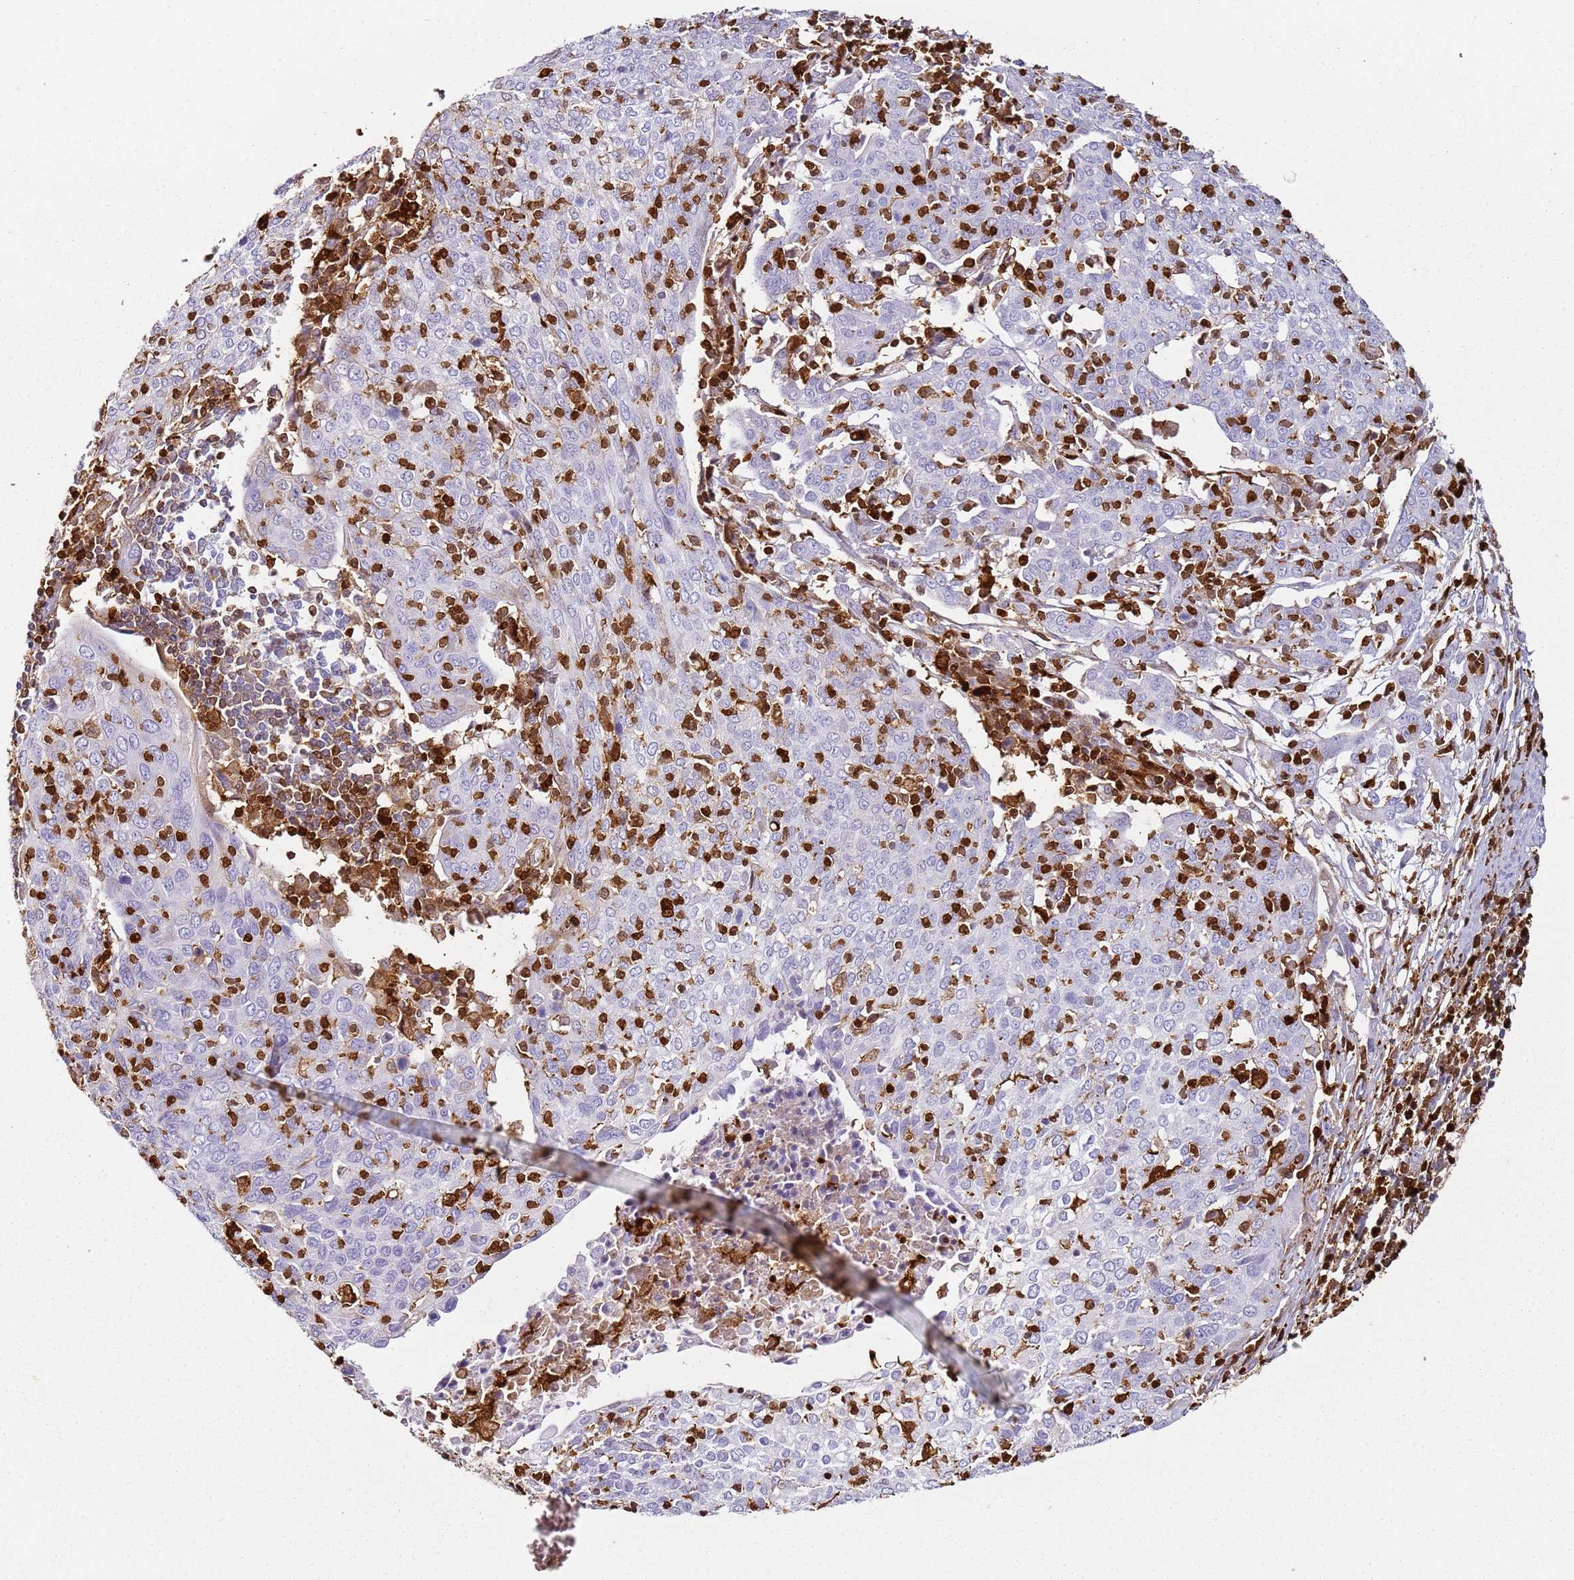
{"staining": {"intensity": "negative", "quantity": "none", "location": "none"}, "tissue": "cervical cancer", "cell_type": "Tumor cells", "image_type": "cancer", "snomed": [{"axis": "morphology", "description": "Squamous cell carcinoma, NOS"}, {"axis": "topography", "description": "Cervix"}], "caption": "Protein analysis of squamous cell carcinoma (cervical) reveals no significant positivity in tumor cells. (DAB IHC with hematoxylin counter stain).", "gene": "S100A4", "patient": {"sex": "female", "age": 67}}